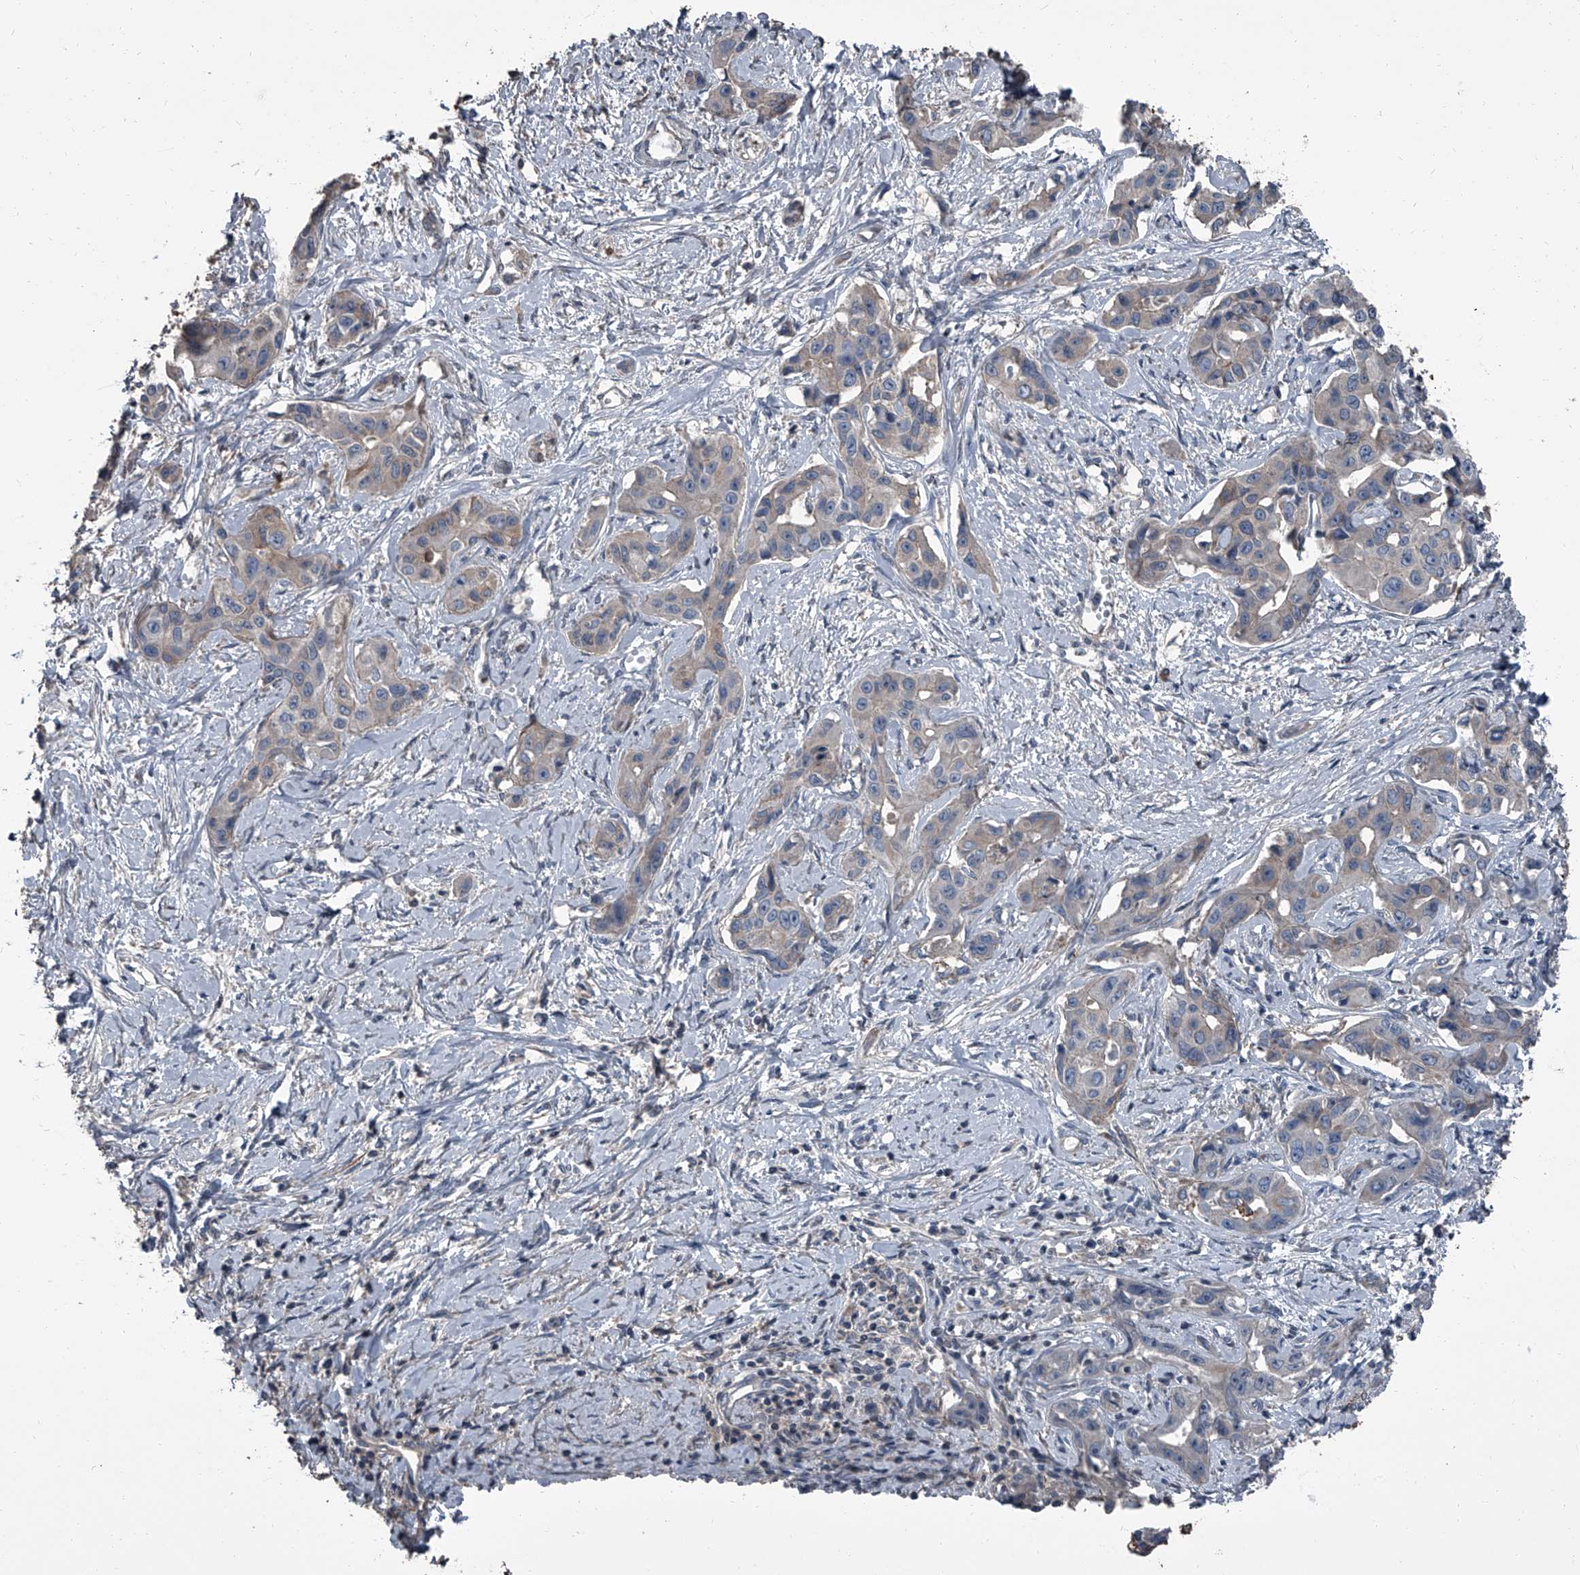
{"staining": {"intensity": "negative", "quantity": "none", "location": "none"}, "tissue": "liver cancer", "cell_type": "Tumor cells", "image_type": "cancer", "snomed": [{"axis": "morphology", "description": "Cholangiocarcinoma"}, {"axis": "topography", "description": "Liver"}], "caption": "Immunohistochemical staining of cholangiocarcinoma (liver) shows no significant staining in tumor cells. Brightfield microscopy of immunohistochemistry stained with DAB (brown) and hematoxylin (blue), captured at high magnification.", "gene": "OARD1", "patient": {"sex": "male", "age": 59}}